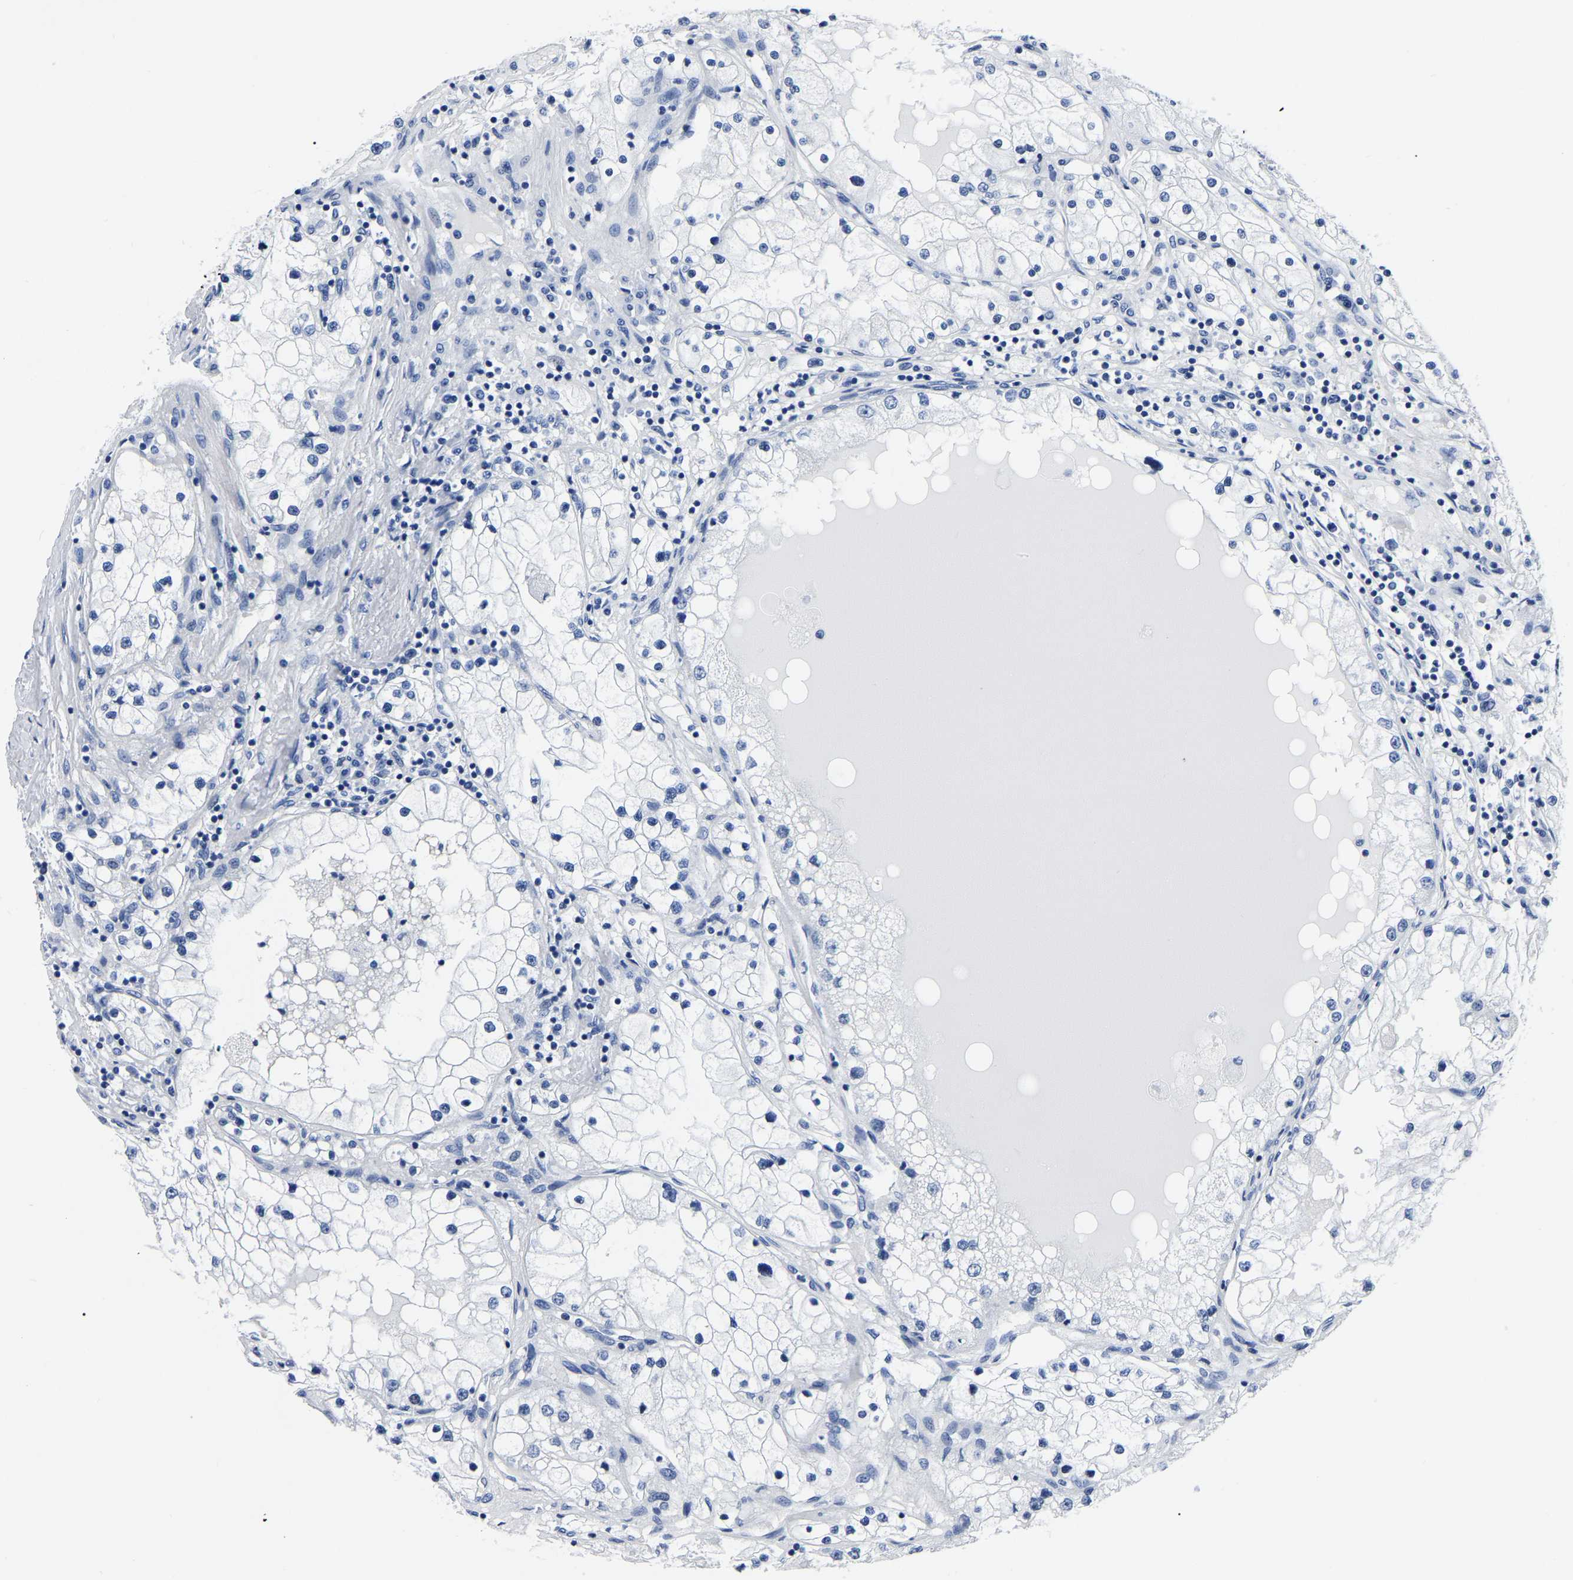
{"staining": {"intensity": "negative", "quantity": "none", "location": "none"}, "tissue": "renal cancer", "cell_type": "Tumor cells", "image_type": "cancer", "snomed": [{"axis": "morphology", "description": "Adenocarcinoma, NOS"}, {"axis": "topography", "description": "Kidney"}], "caption": "The micrograph displays no staining of tumor cells in renal cancer (adenocarcinoma).", "gene": "IMPG2", "patient": {"sex": "male", "age": 68}}